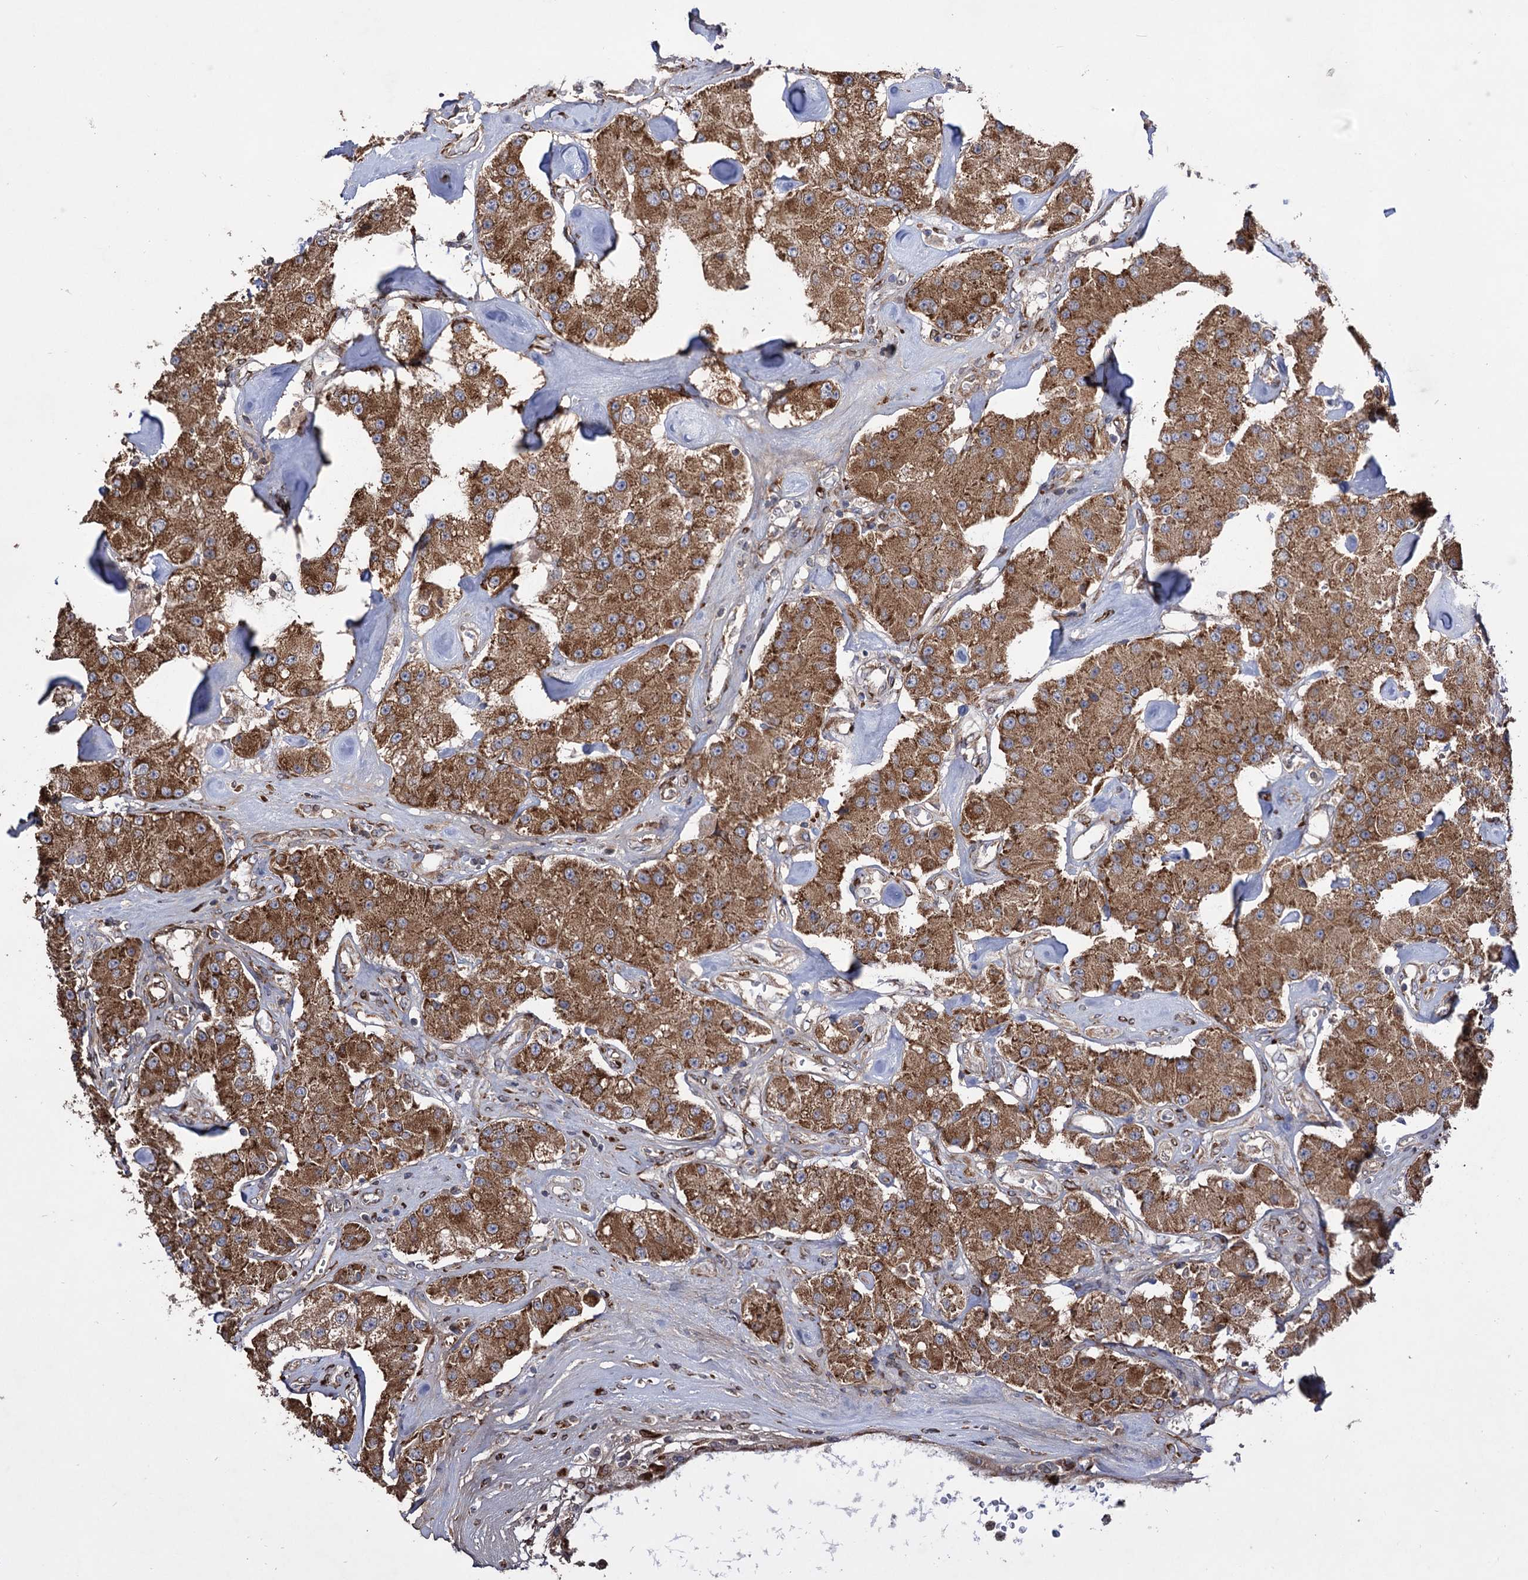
{"staining": {"intensity": "moderate", "quantity": ">75%", "location": "cytoplasmic/membranous"}, "tissue": "carcinoid", "cell_type": "Tumor cells", "image_type": "cancer", "snomed": [{"axis": "morphology", "description": "Carcinoid, malignant, NOS"}, {"axis": "topography", "description": "Pancreas"}], "caption": "A high-resolution histopathology image shows IHC staining of carcinoid, which reveals moderate cytoplasmic/membranous staining in approximately >75% of tumor cells. (DAB IHC, brown staining for protein, blue staining for nuclei).", "gene": "CDAN1", "patient": {"sex": "male", "age": 41}}